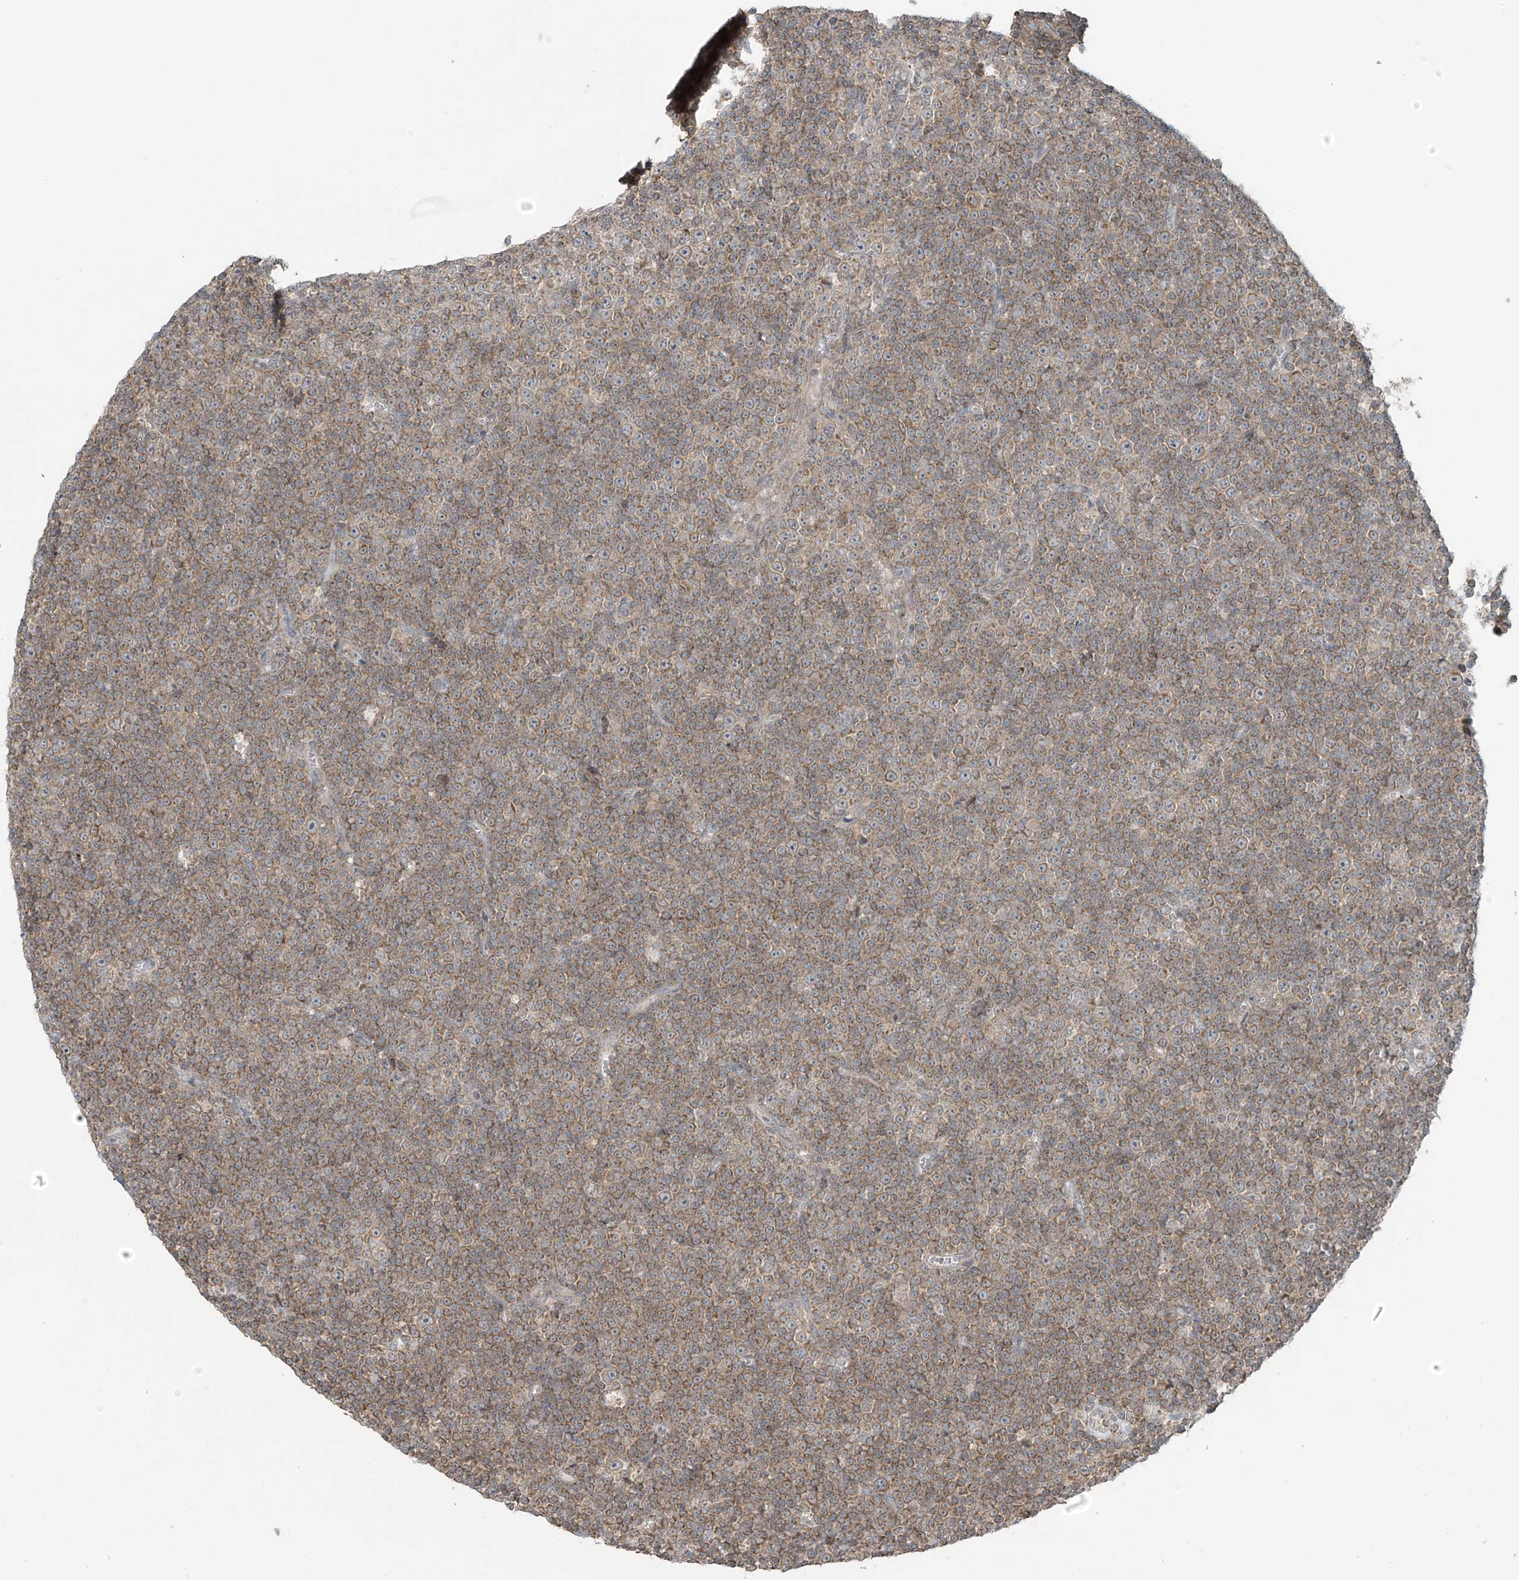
{"staining": {"intensity": "weak", "quantity": ">75%", "location": "cytoplasmic/membranous"}, "tissue": "lymphoma", "cell_type": "Tumor cells", "image_type": "cancer", "snomed": [{"axis": "morphology", "description": "Malignant lymphoma, non-Hodgkin's type, Low grade"}, {"axis": "topography", "description": "Lymph node"}], "caption": "Immunohistochemistry of human malignant lymphoma, non-Hodgkin's type (low-grade) demonstrates low levels of weak cytoplasmic/membranous staining in approximately >75% of tumor cells.", "gene": "HDDC2", "patient": {"sex": "female", "age": 67}}